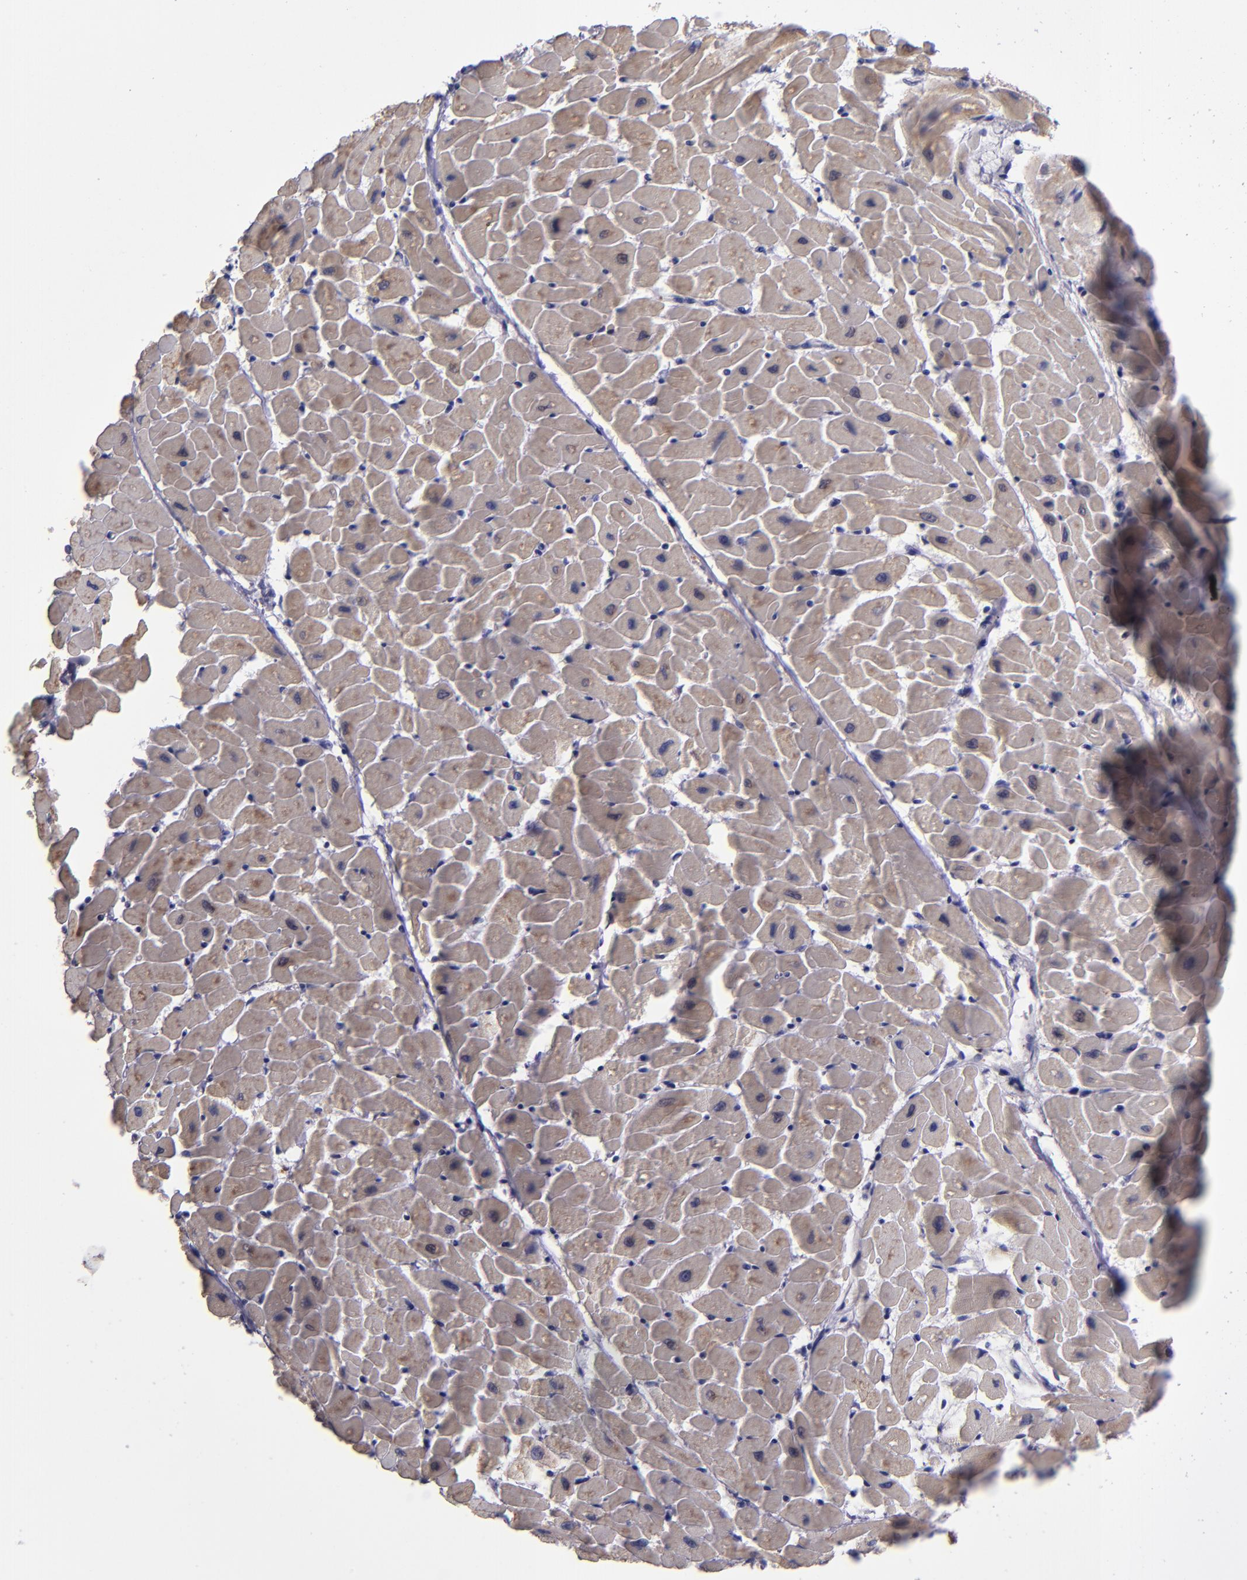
{"staining": {"intensity": "weak", "quantity": ">75%", "location": "cytoplasmic/membranous"}, "tissue": "heart muscle", "cell_type": "Cardiomyocytes", "image_type": "normal", "snomed": [{"axis": "morphology", "description": "Normal tissue, NOS"}, {"axis": "topography", "description": "Heart"}], "caption": "A low amount of weak cytoplasmic/membranous positivity is seen in about >75% of cardiomyocytes in normal heart muscle. The protein of interest is shown in brown color, while the nuclei are stained blue.", "gene": "RAB41", "patient": {"sex": "female", "age": 19}}